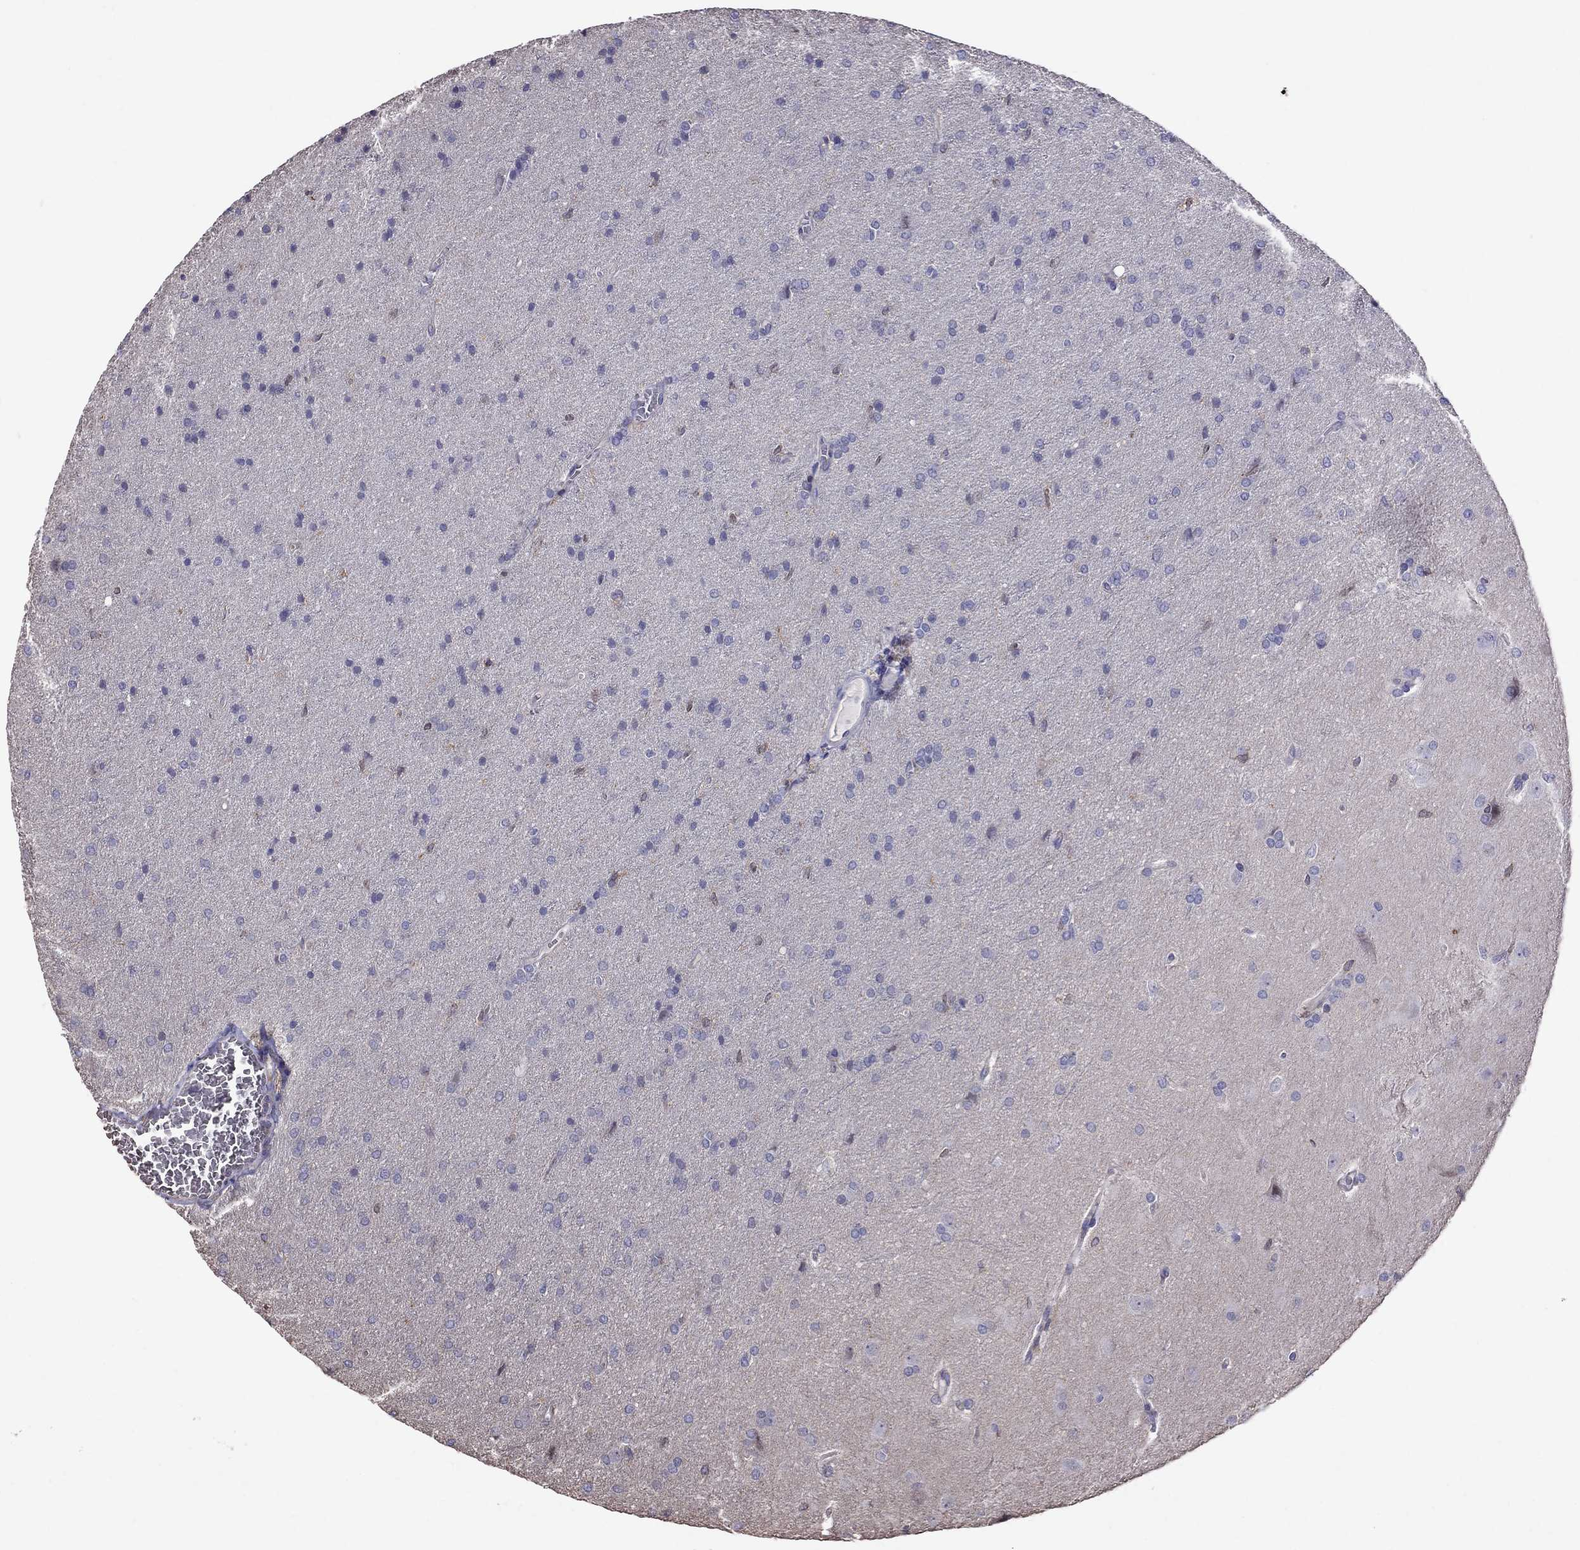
{"staining": {"intensity": "negative", "quantity": "none", "location": "none"}, "tissue": "glioma", "cell_type": "Tumor cells", "image_type": "cancer", "snomed": [{"axis": "morphology", "description": "Glioma, malignant, Low grade"}, {"axis": "topography", "description": "Brain"}], "caption": "High power microscopy image of an immunohistochemistry image of glioma, revealing no significant staining in tumor cells.", "gene": "ADAM28", "patient": {"sex": "female", "age": 32}}